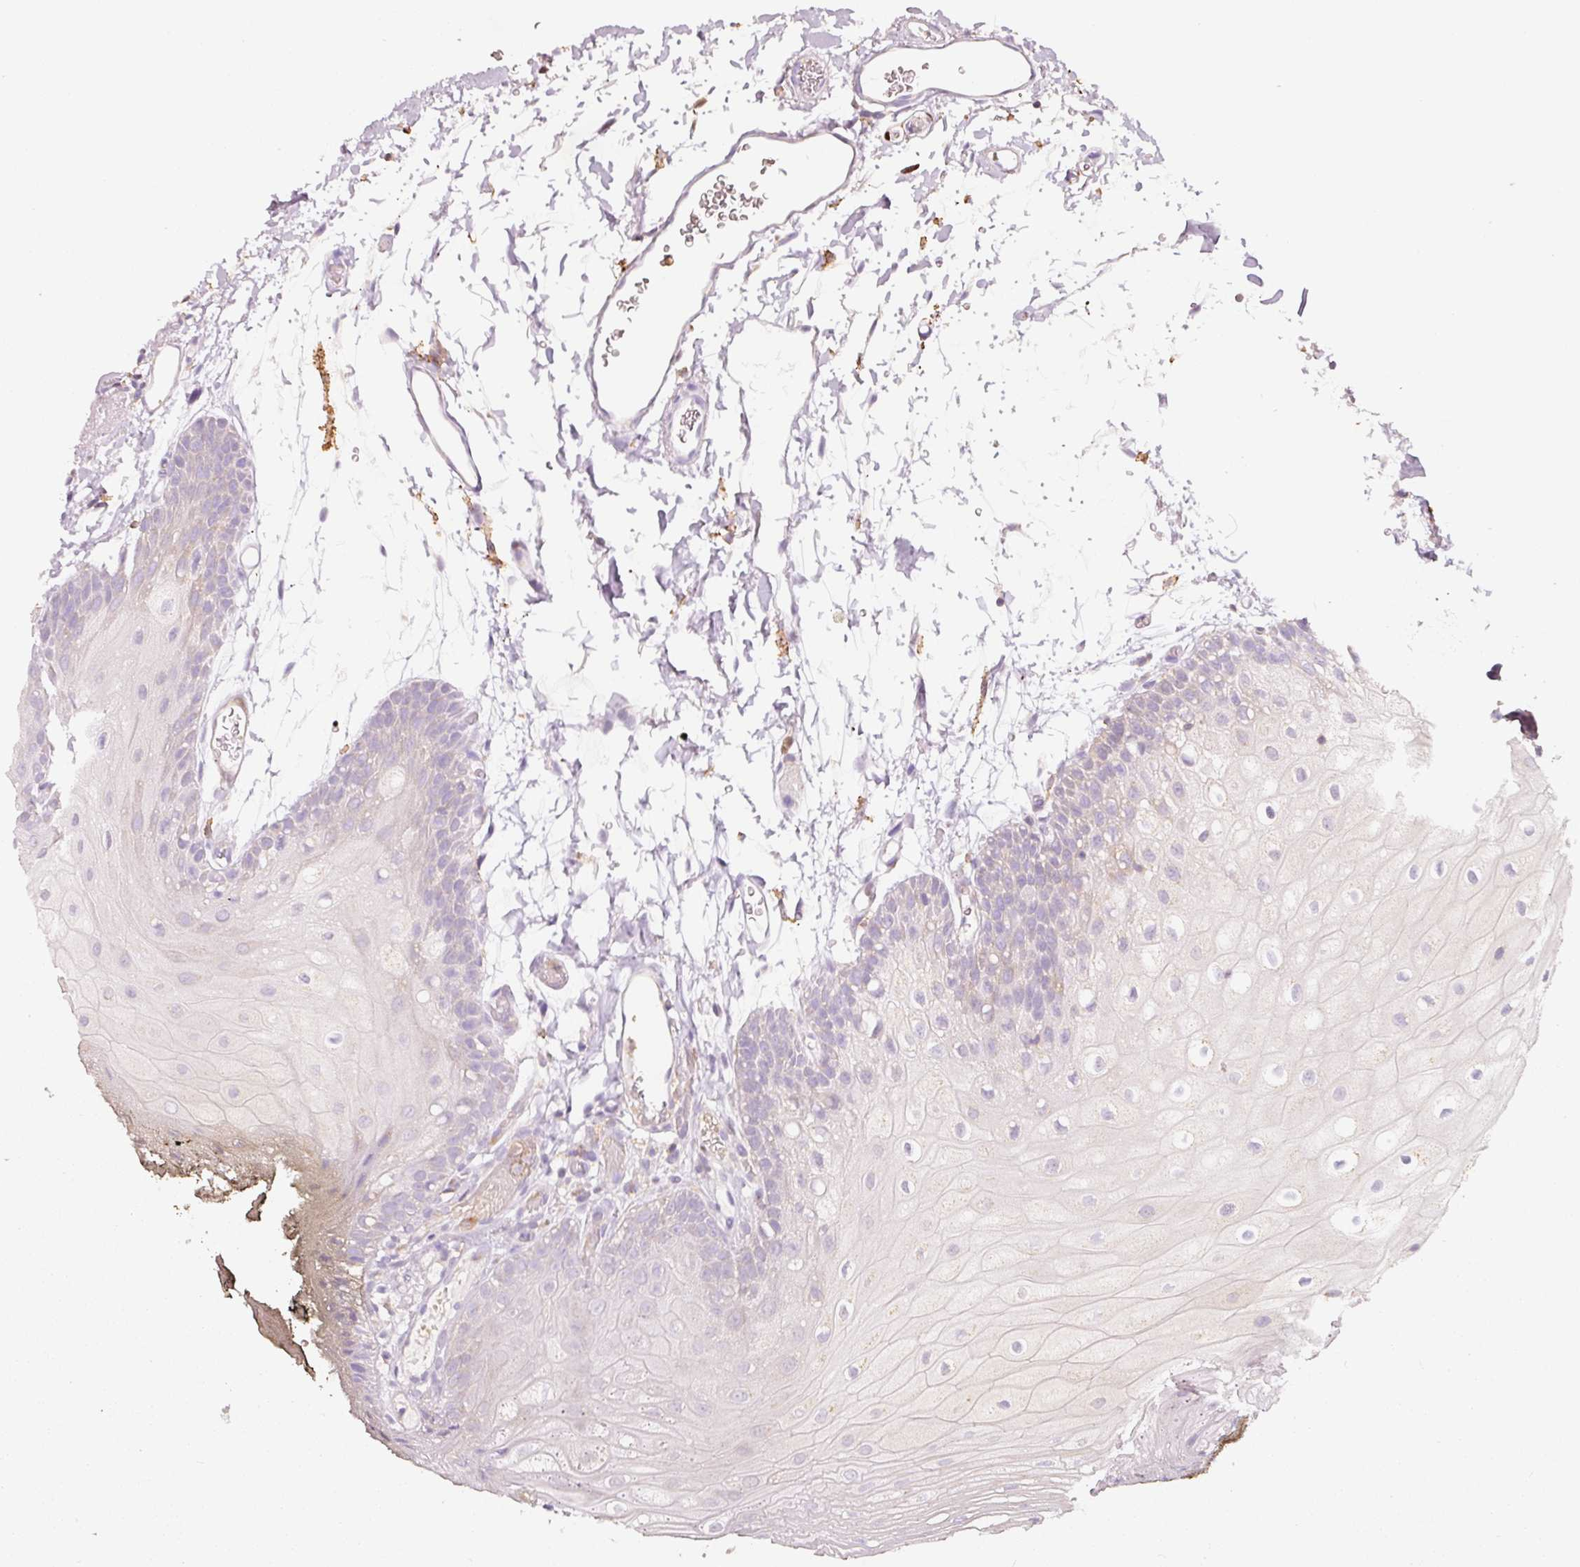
{"staining": {"intensity": "weak", "quantity": "<25%", "location": "cytoplasmic/membranous"}, "tissue": "oral mucosa", "cell_type": "Squamous epithelial cells", "image_type": "normal", "snomed": [{"axis": "morphology", "description": "Normal tissue, NOS"}, {"axis": "morphology", "description": "Squamous cell carcinoma, NOS"}, {"axis": "topography", "description": "Oral tissue"}, {"axis": "topography", "description": "Head-Neck"}], "caption": "An image of human oral mucosa is negative for staining in squamous epithelial cells.", "gene": "IQGAP2", "patient": {"sex": "female", "age": 81}}